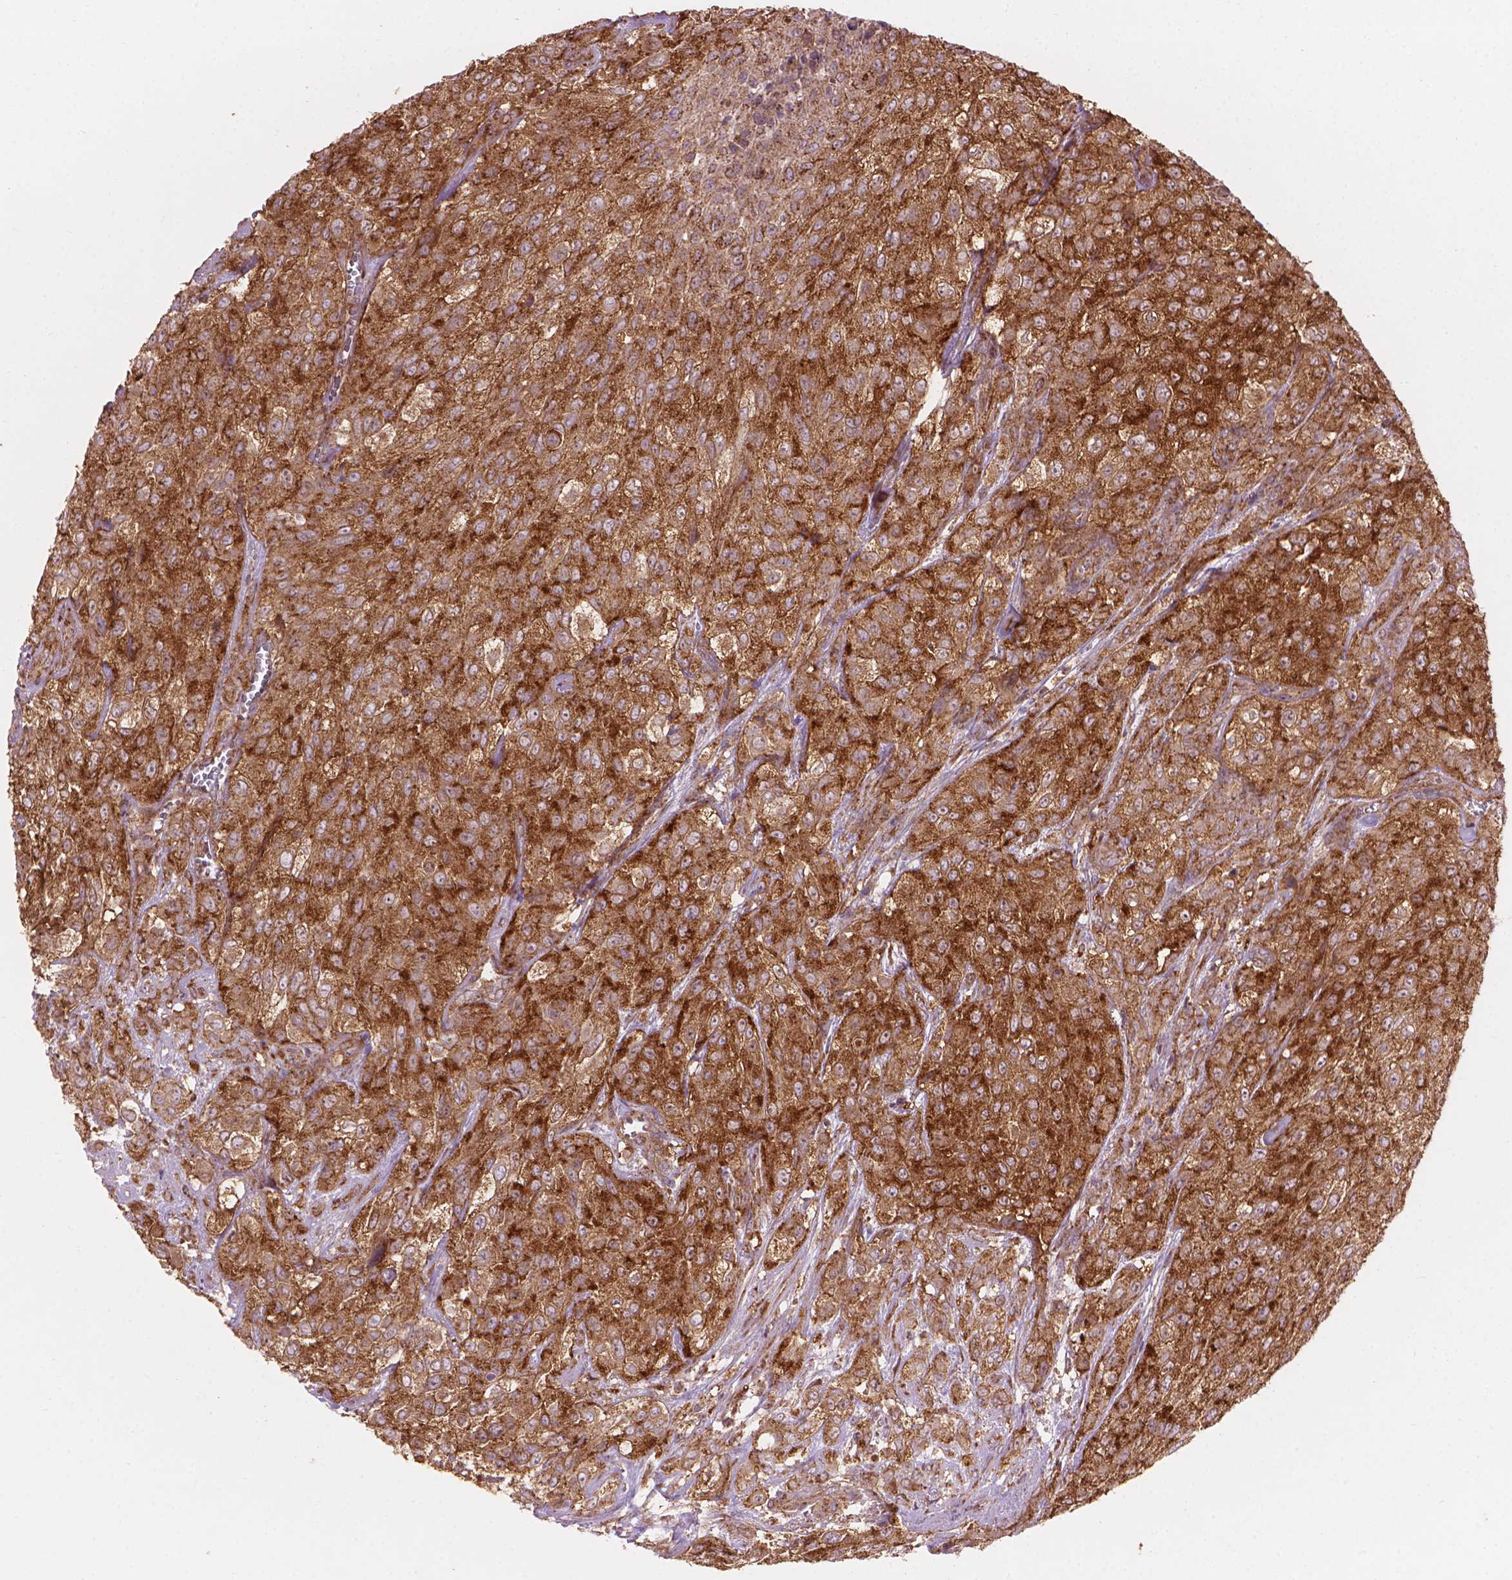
{"staining": {"intensity": "moderate", "quantity": ">75%", "location": "cytoplasmic/membranous"}, "tissue": "urothelial cancer", "cell_type": "Tumor cells", "image_type": "cancer", "snomed": [{"axis": "morphology", "description": "Urothelial carcinoma, High grade"}, {"axis": "topography", "description": "Urinary bladder"}], "caption": "DAB (3,3'-diaminobenzidine) immunohistochemical staining of urothelial cancer shows moderate cytoplasmic/membranous protein expression in approximately >75% of tumor cells. (DAB IHC, brown staining for protein, blue staining for nuclei).", "gene": "VARS2", "patient": {"sex": "male", "age": 57}}